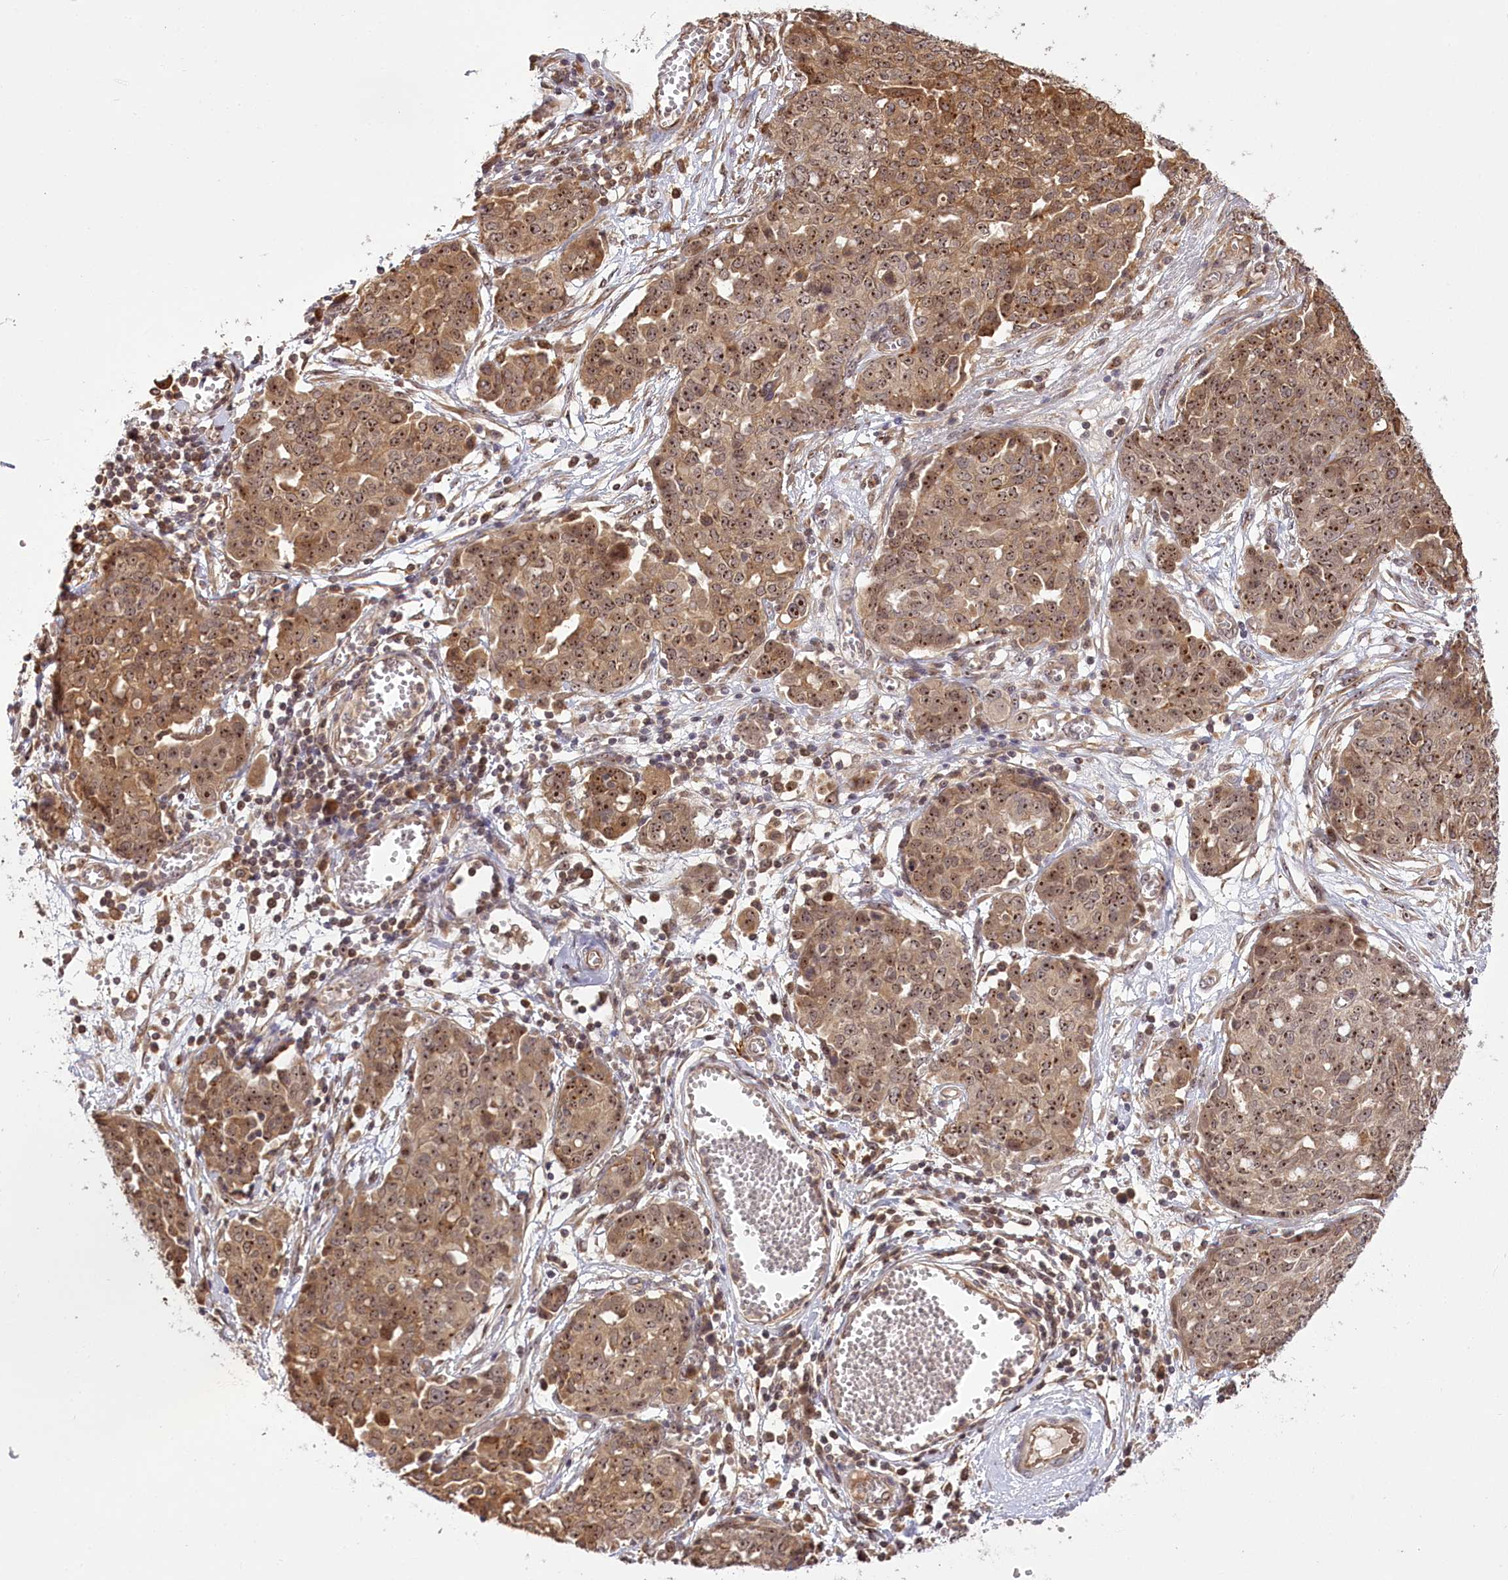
{"staining": {"intensity": "moderate", "quantity": ">75%", "location": "cytoplasmic/membranous,nuclear"}, "tissue": "ovarian cancer", "cell_type": "Tumor cells", "image_type": "cancer", "snomed": [{"axis": "morphology", "description": "Cystadenocarcinoma, serous, NOS"}, {"axis": "topography", "description": "Soft tissue"}, {"axis": "topography", "description": "Ovary"}], "caption": "Immunohistochemistry micrograph of ovarian cancer (serous cystadenocarcinoma) stained for a protein (brown), which exhibits medium levels of moderate cytoplasmic/membranous and nuclear expression in approximately >75% of tumor cells.", "gene": "SERGEF", "patient": {"sex": "female", "age": 57}}